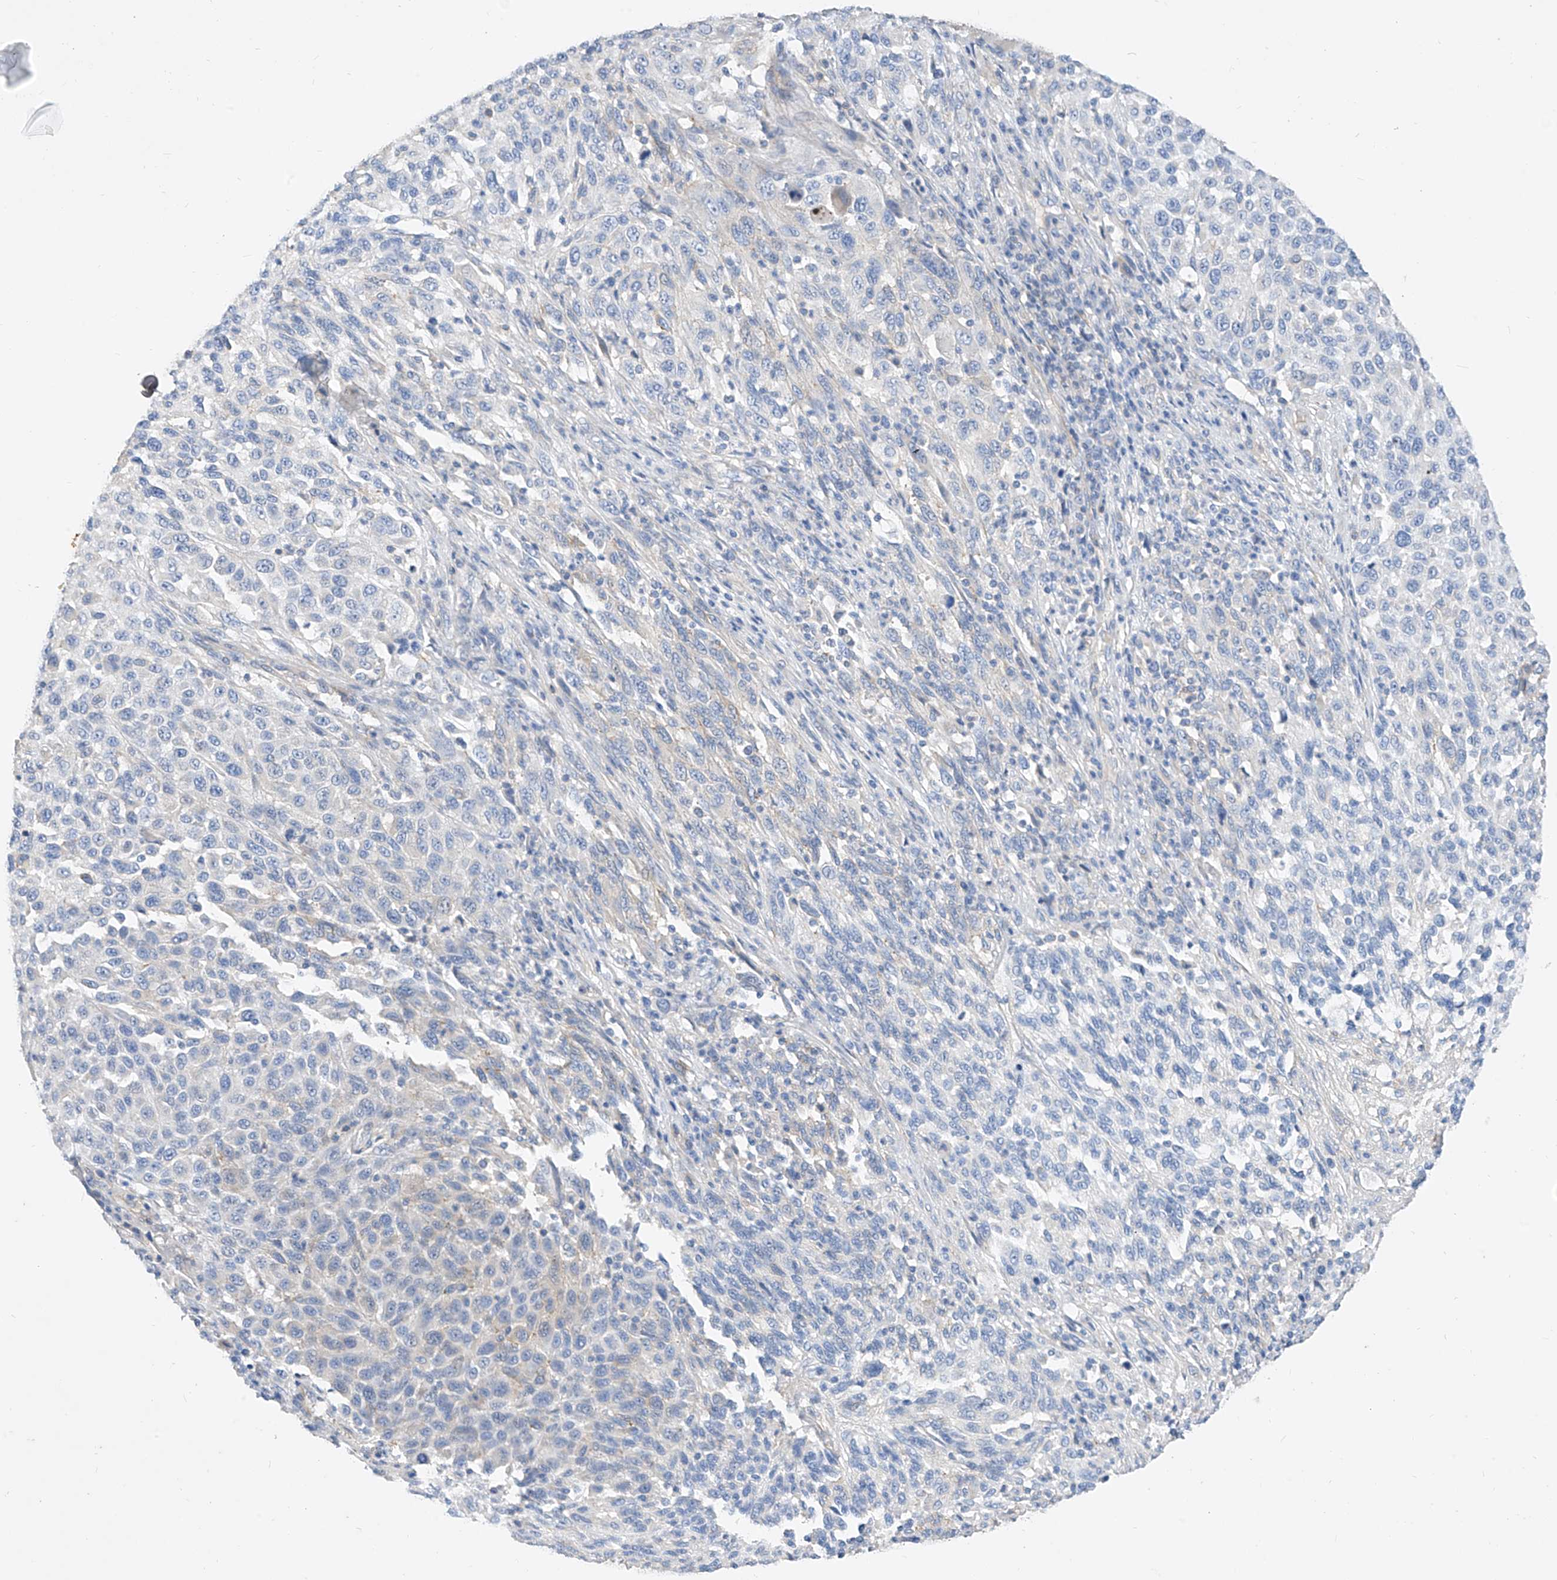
{"staining": {"intensity": "negative", "quantity": "none", "location": "none"}, "tissue": "melanoma", "cell_type": "Tumor cells", "image_type": "cancer", "snomed": [{"axis": "morphology", "description": "Malignant melanoma, Metastatic site"}, {"axis": "topography", "description": "Lymph node"}], "caption": "An immunohistochemistry micrograph of melanoma is shown. There is no staining in tumor cells of melanoma.", "gene": "SCGB2A1", "patient": {"sex": "male", "age": 61}}